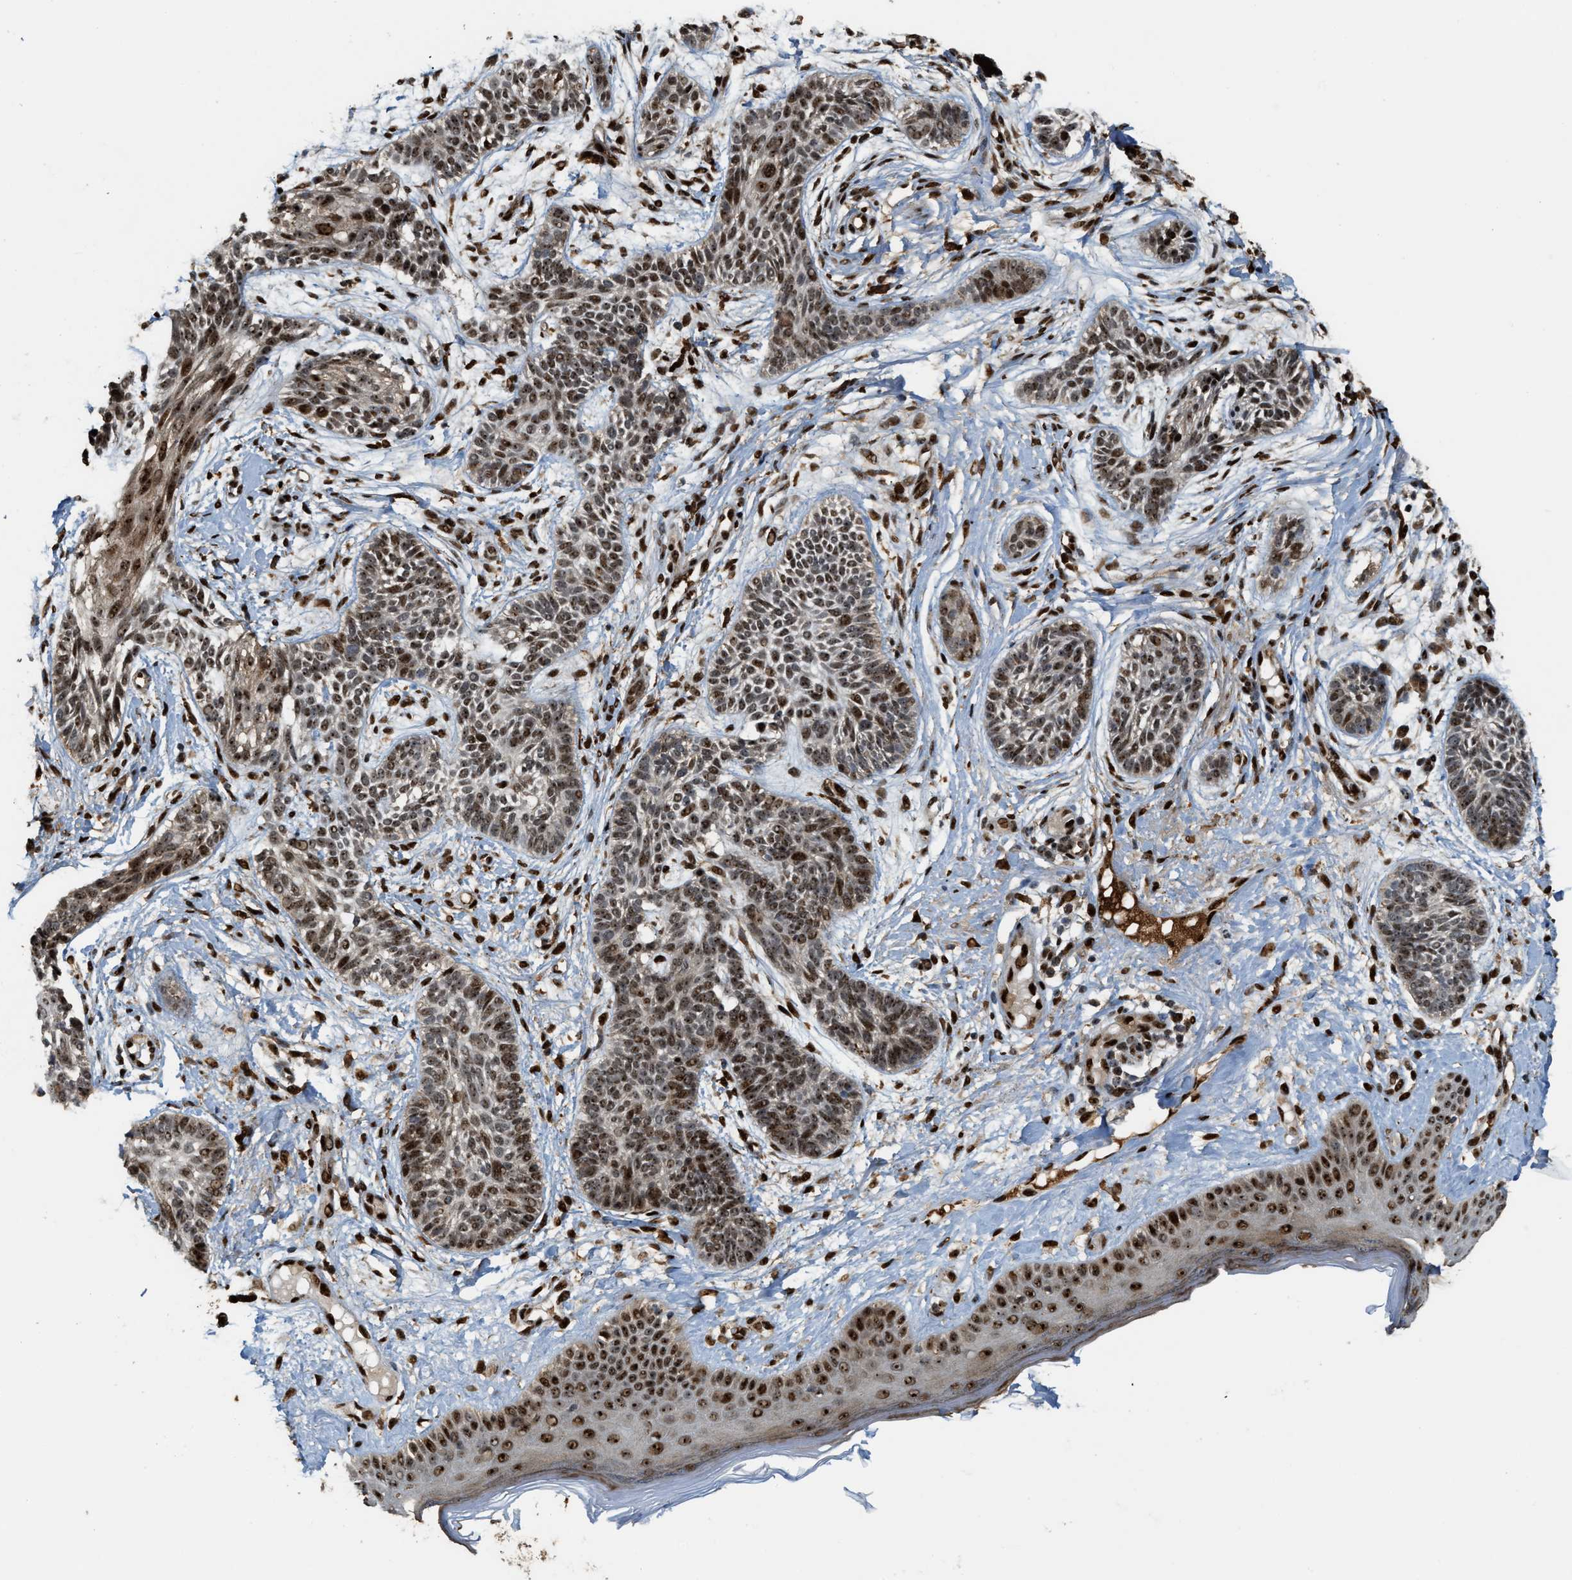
{"staining": {"intensity": "moderate", "quantity": ">75%", "location": "nuclear"}, "tissue": "skin cancer", "cell_type": "Tumor cells", "image_type": "cancer", "snomed": [{"axis": "morphology", "description": "Normal tissue, NOS"}, {"axis": "morphology", "description": "Basal cell carcinoma"}, {"axis": "topography", "description": "Skin"}], "caption": "DAB immunohistochemical staining of human skin cancer (basal cell carcinoma) demonstrates moderate nuclear protein expression in approximately >75% of tumor cells.", "gene": "ZNF687", "patient": {"sex": "male", "age": 63}}